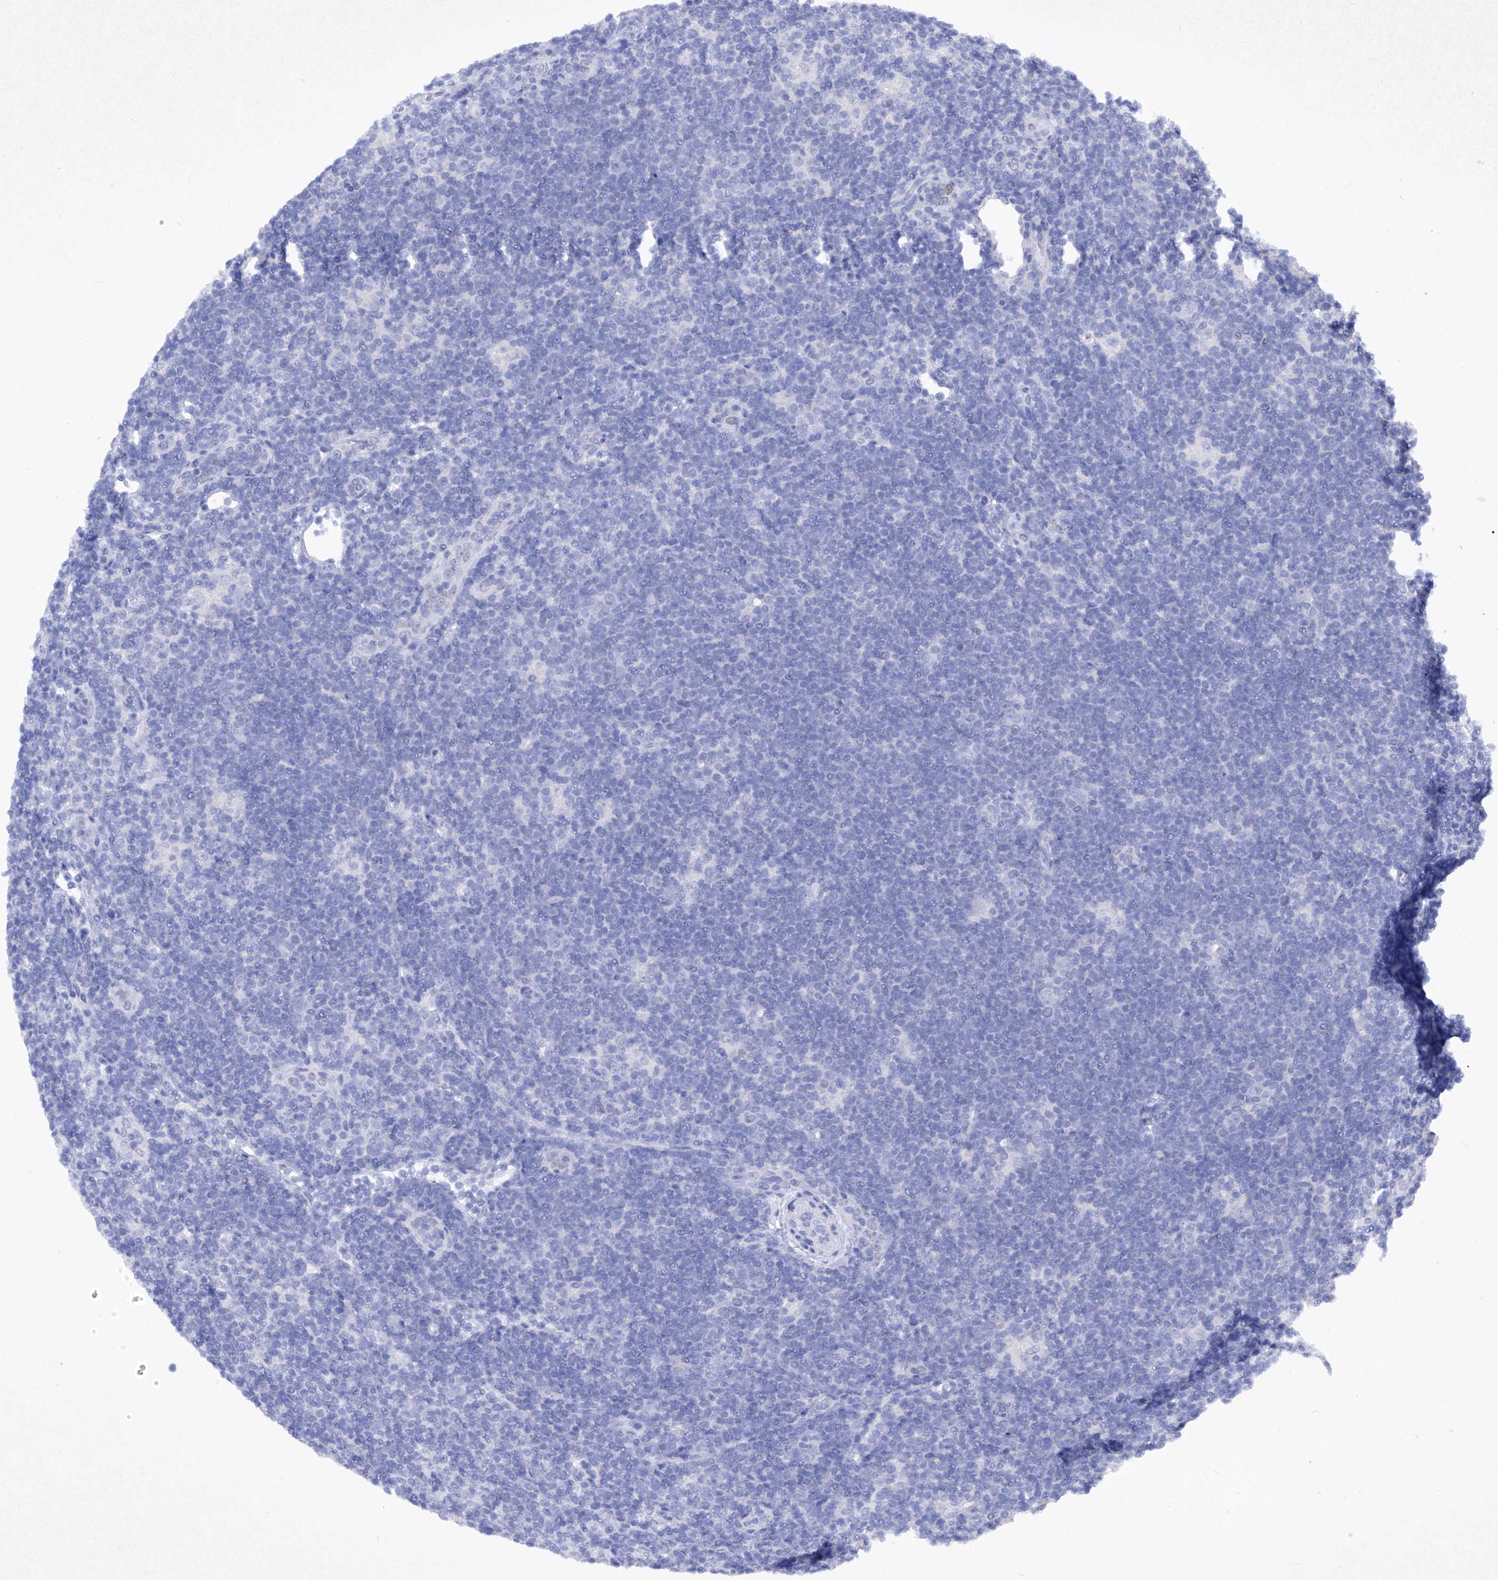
{"staining": {"intensity": "negative", "quantity": "none", "location": "none"}, "tissue": "lymphoma", "cell_type": "Tumor cells", "image_type": "cancer", "snomed": [{"axis": "morphology", "description": "Hodgkin's disease, NOS"}, {"axis": "topography", "description": "Lymph node"}], "caption": "Immunohistochemistry histopathology image of human lymphoma stained for a protein (brown), which reveals no positivity in tumor cells. (Brightfield microscopy of DAB IHC at high magnification).", "gene": "BARX2", "patient": {"sex": "female", "age": 57}}